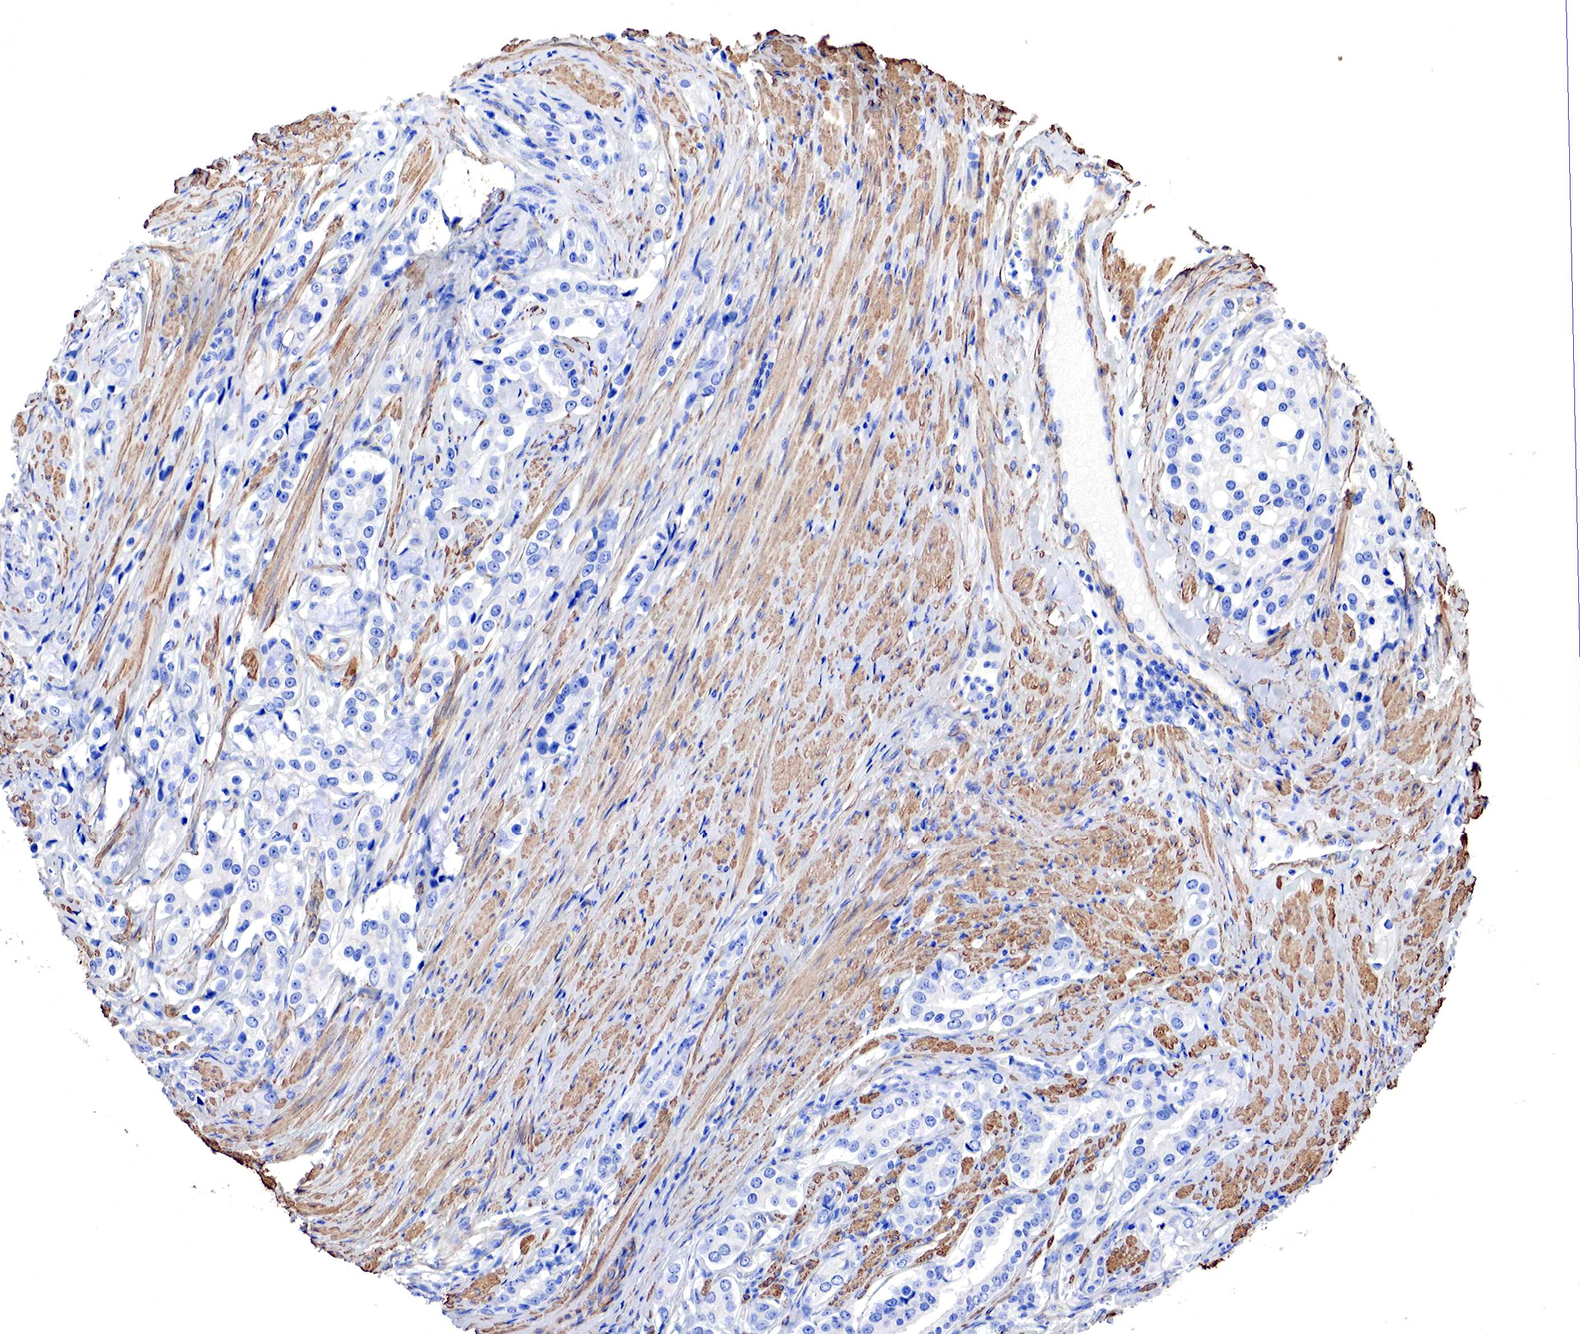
{"staining": {"intensity": "negative", "quantity": "none", "location": "none"}, "tissue": "prostate cancer", "cell_type": "Tumor cells", "image_type": "cancer", "snomed": [{"axis": "morphology", "description": "Adenocarcinoma, Medium grade"}, {"axis": "topography", "description": "Prostate"}], "caption": "A photomicrograph of human prostate adenocarcinoma (medium-grade) is negative for staining in tumor cells. (Stains: DAB IHC with hematoxylin counter stain, Microscopy: brightfield microscopy at high magnification).", "gene": "TPM1", "patient": {"sex": "male", "age": 72}}